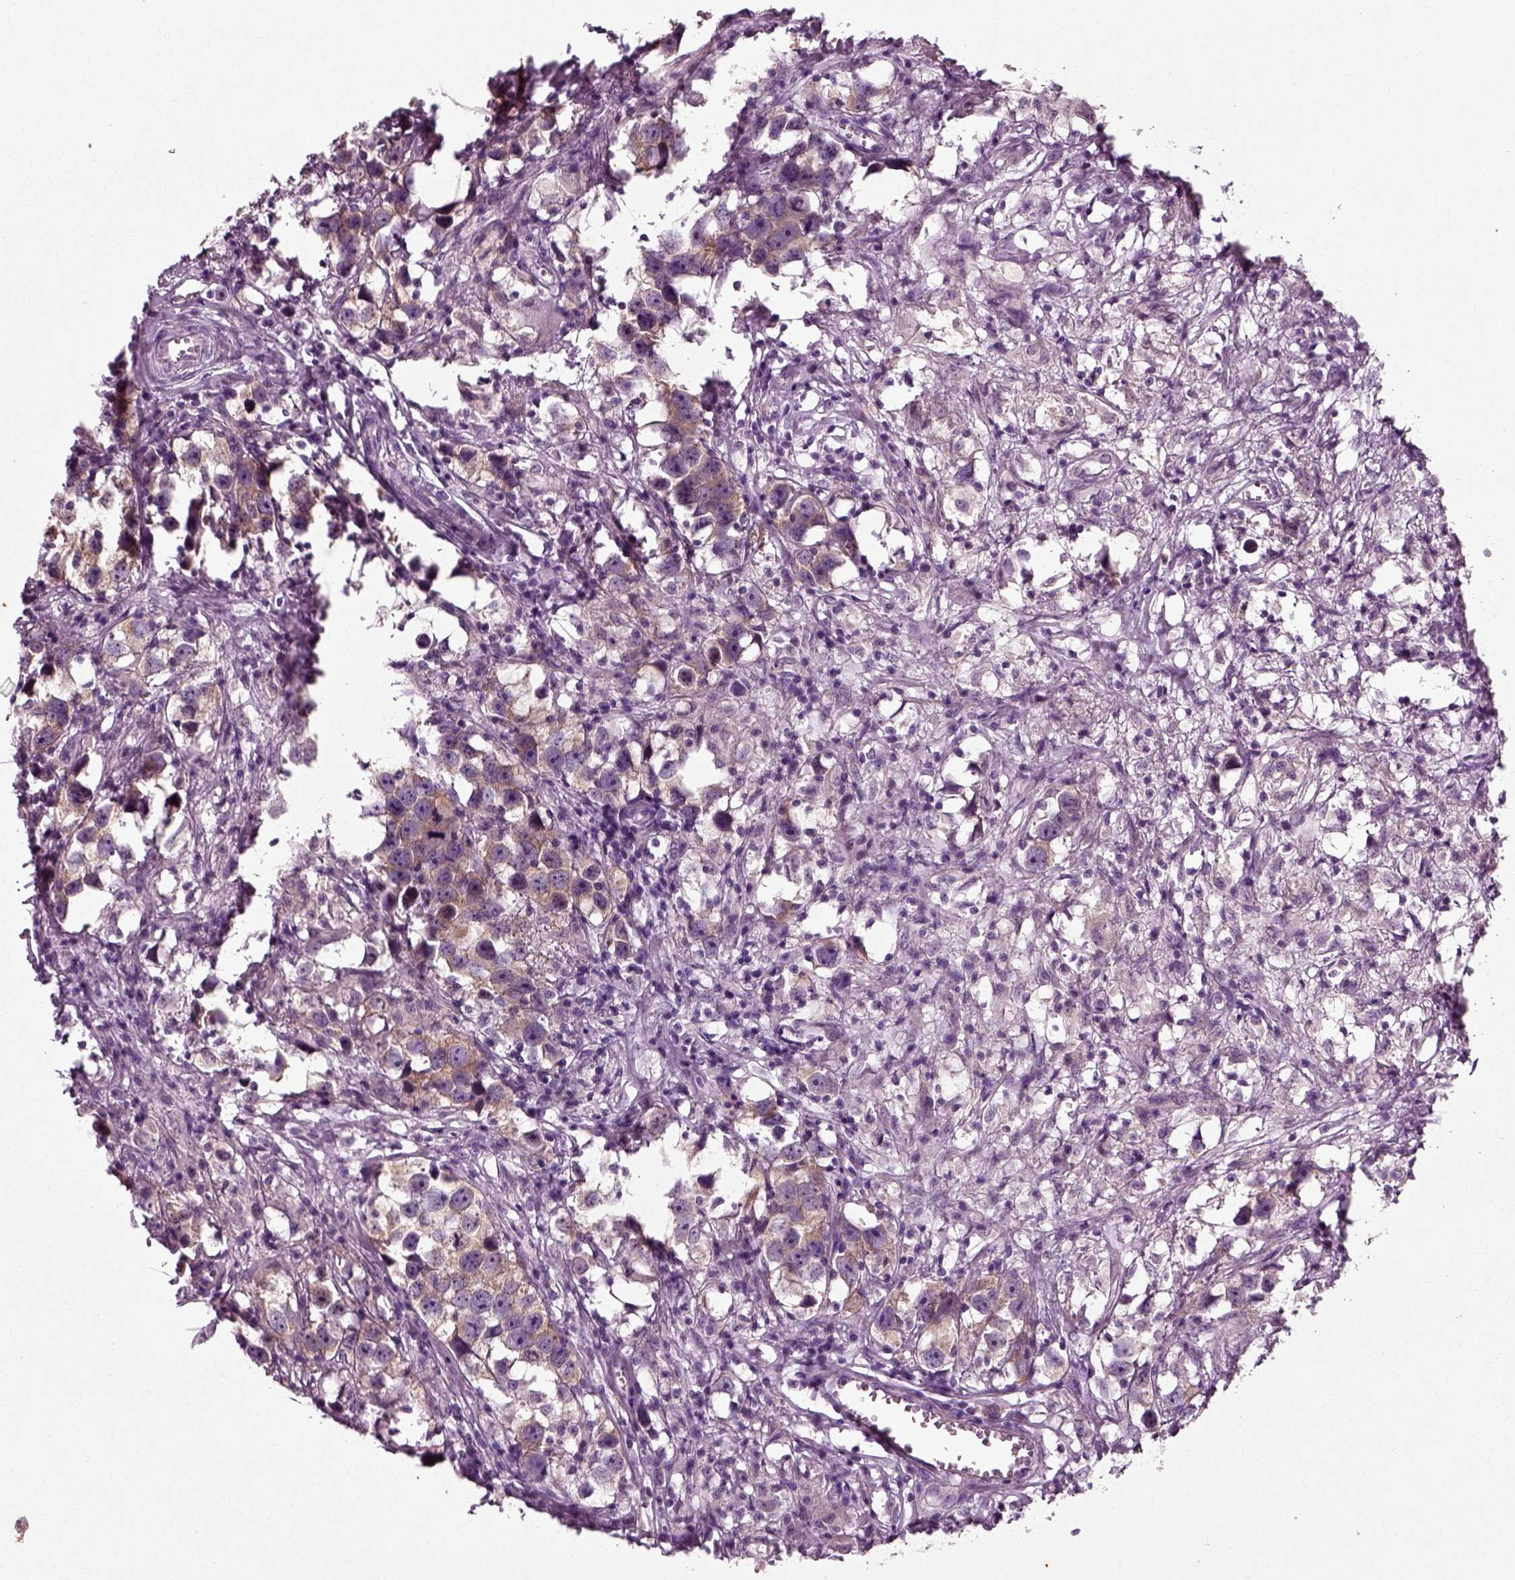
{"staining": {"intensity": "moderate", "quantity": "25%-75%", "location": "cytoplasmic/membranous"}, "tissue": "testis cancer", "cell_type": "Tumor cells", "image_type": "cancer", "snomed": [{"axis": "morphology", "description": "Seminoma, NOS"}, {"axis": "topography", "description": "Testis"}], "caption": "Testis cancer tissue reveals moderate cytoplasmic/membranous expression in approximately 25%-75% of tumor cells, visualized by immunohistochemistry.", "gene": "RND2", "patient": {"sex": "male", "age": 49}}